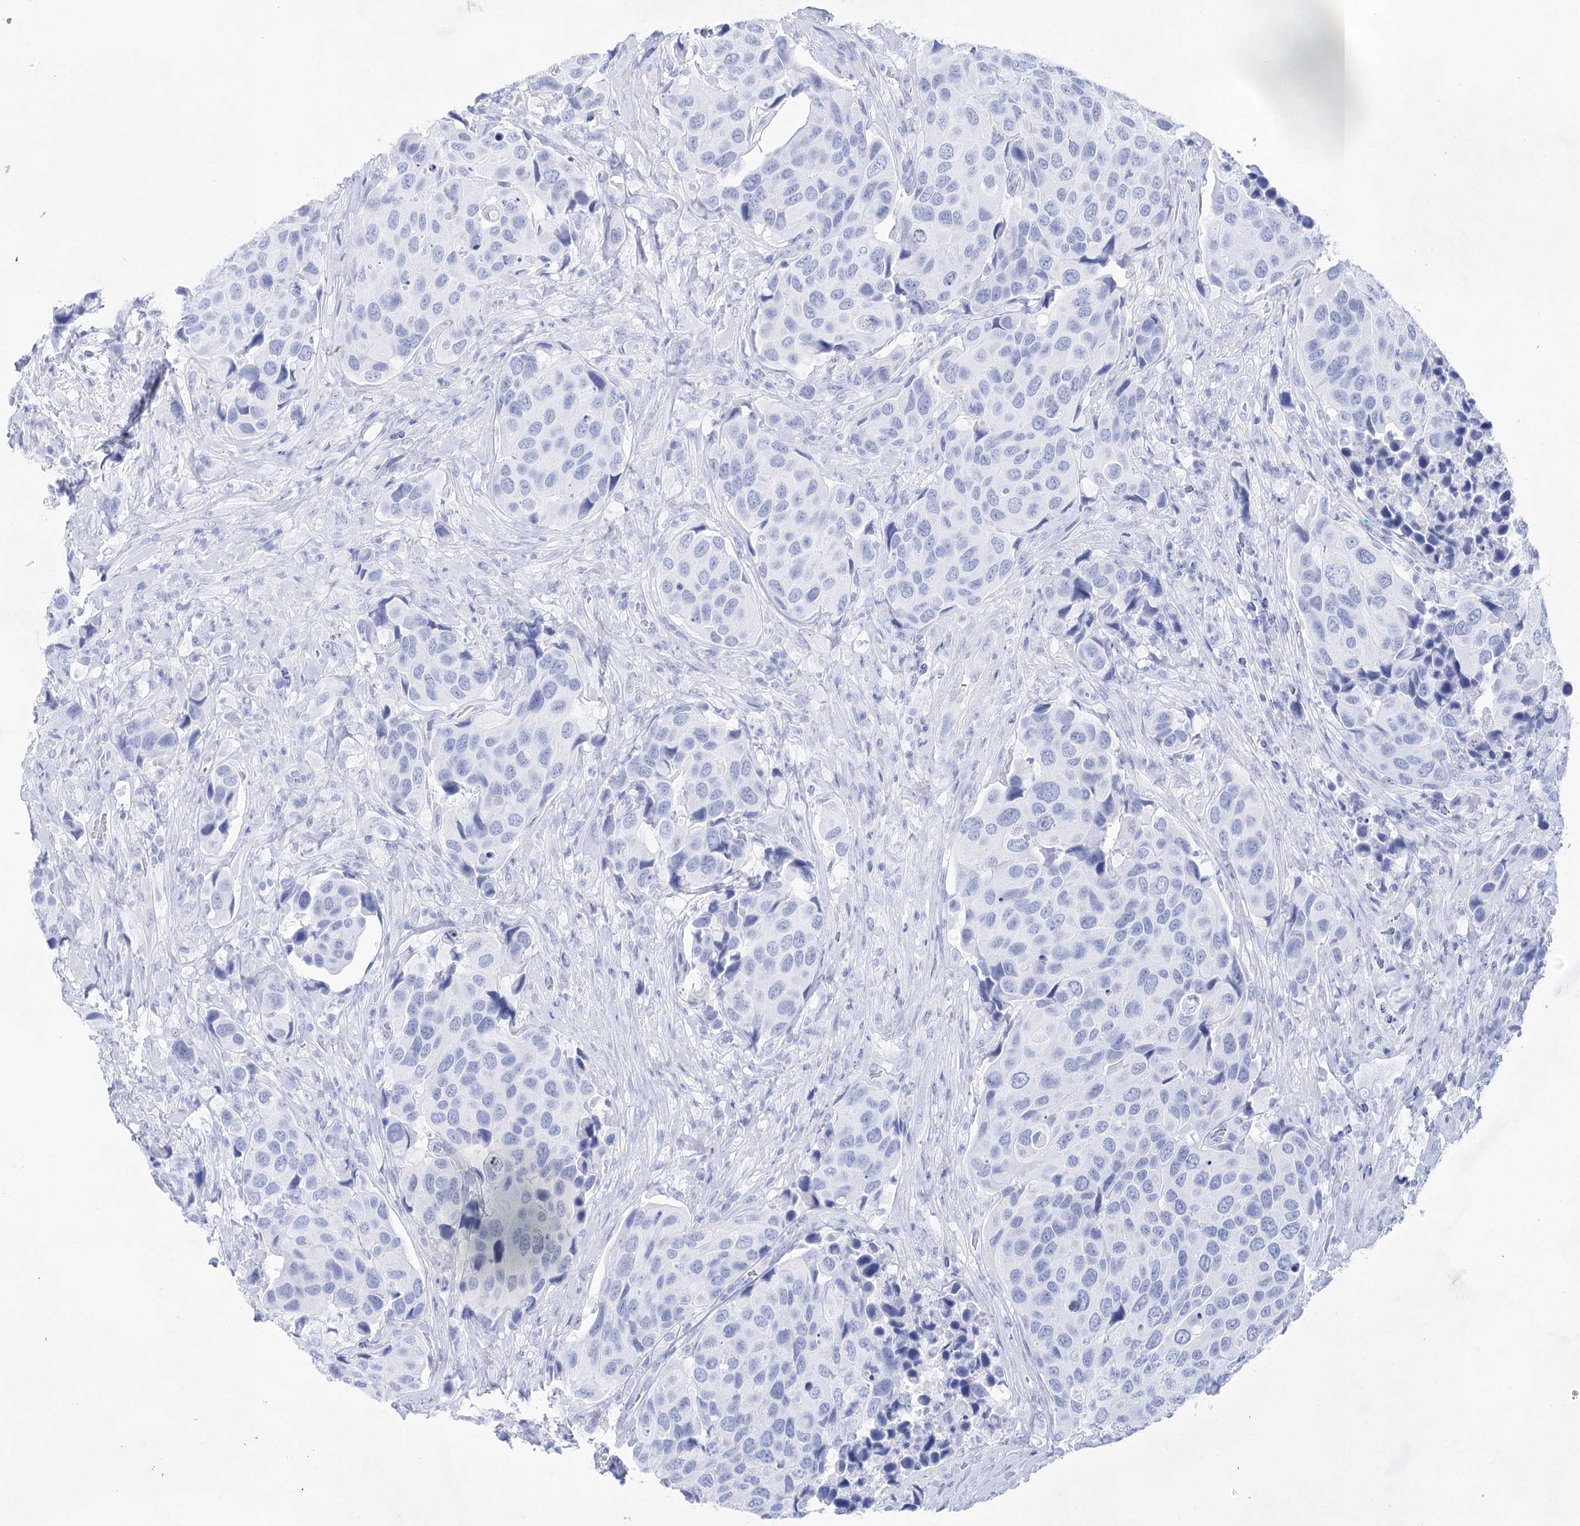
{"staining": {"intensity": "negative", "quantity": "none", "location": "none"}, "tissue": "urothelial cancer", "cell_type": "Tumor cells", "image_type": "cancer", "snomed": [{"axis": "morphology", "description": "Urothelial carcinoma, High grade"}, {"axis": "topography", "description": "Urinary bladder"}], "caption": "This is an immunohistochemistry (IHC) image of urothelial cancer. There is no positivity in tumor cells.", "gene": "LALBA", "patient": {"sex": "male", "age": 74}}